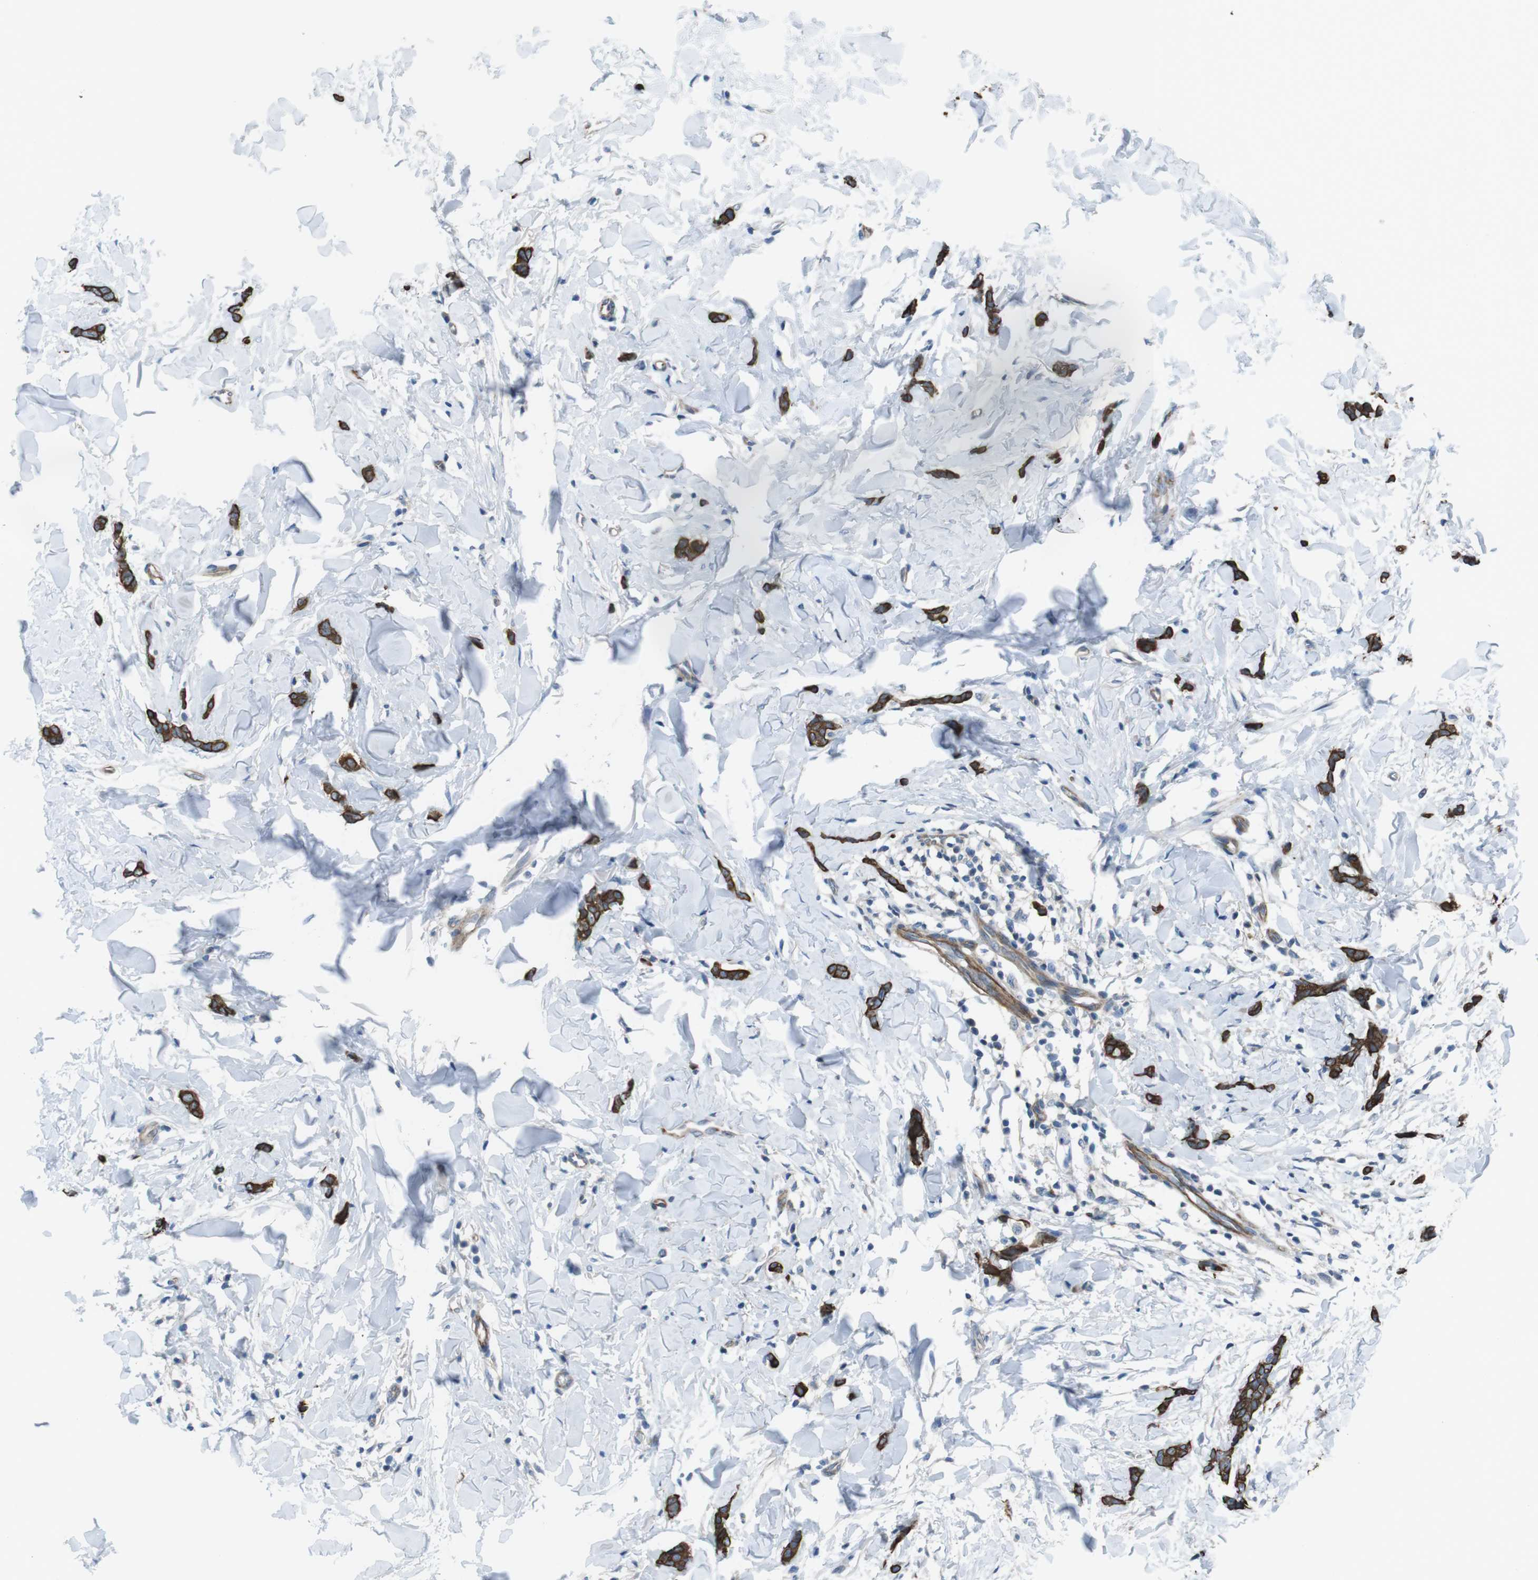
{"staining": {"intensity": "strong", "quantity": ">75%", "location": "cytoplasmic/membranous"}, "tissue": "breast cancer", "cell_type": "Tumor cells", "image_type": "cancer", "snomed": [{"axis": "morphology", "description": "Lobular carcinoma"}, {"axis": "topography", "description": "Skin"}, {"axis": "topography", "description": "Breast"}], "caption": "Breast lobular carcinoma stained with immunohistochemistry reveals strong cytoplasmic/membranous staining in approximately >75% of tumor cells.", "gene": "FAM174B", "patient": {"sex": "female", "age": 46}}